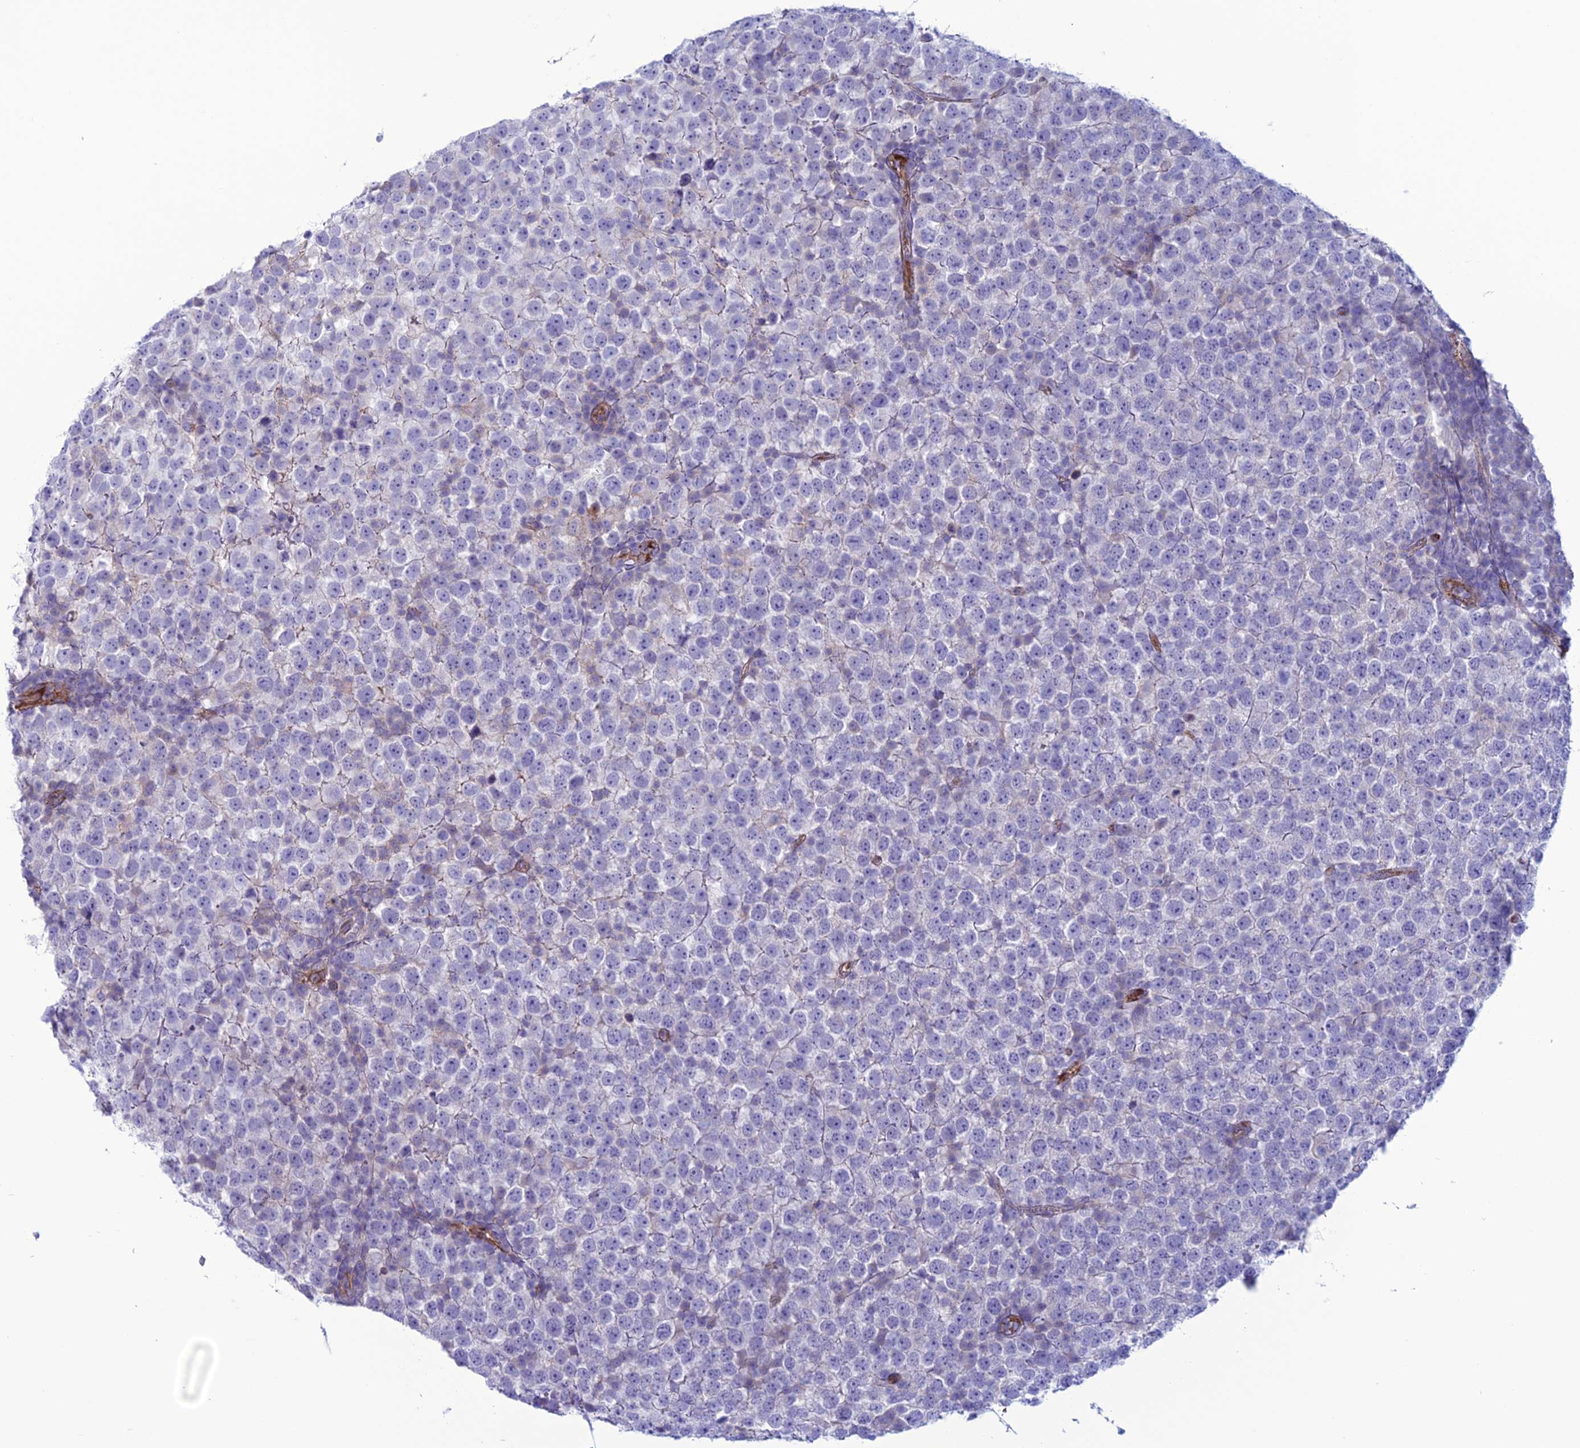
{"staining": {"intensity": "negative", "quantity": "none", "location": "none"}, "tissue": "testis cancer", "cell_type": "Tumor cells", "image_type": "cancer", "snomed": [{"axis": "morphology", "description": "Seminoma, NOS"}, {"axis": "topography", "description": "Testis"}], "caption": "Testis cancer (seminoma) was stained to show a protein in brown. There is no significant expression in tumor cells. (Immunohistochemistry, brightfield microscopy, high magnification).", "gene": "CDC42EP5", "patient": {"sex": "male", "age": 65}}